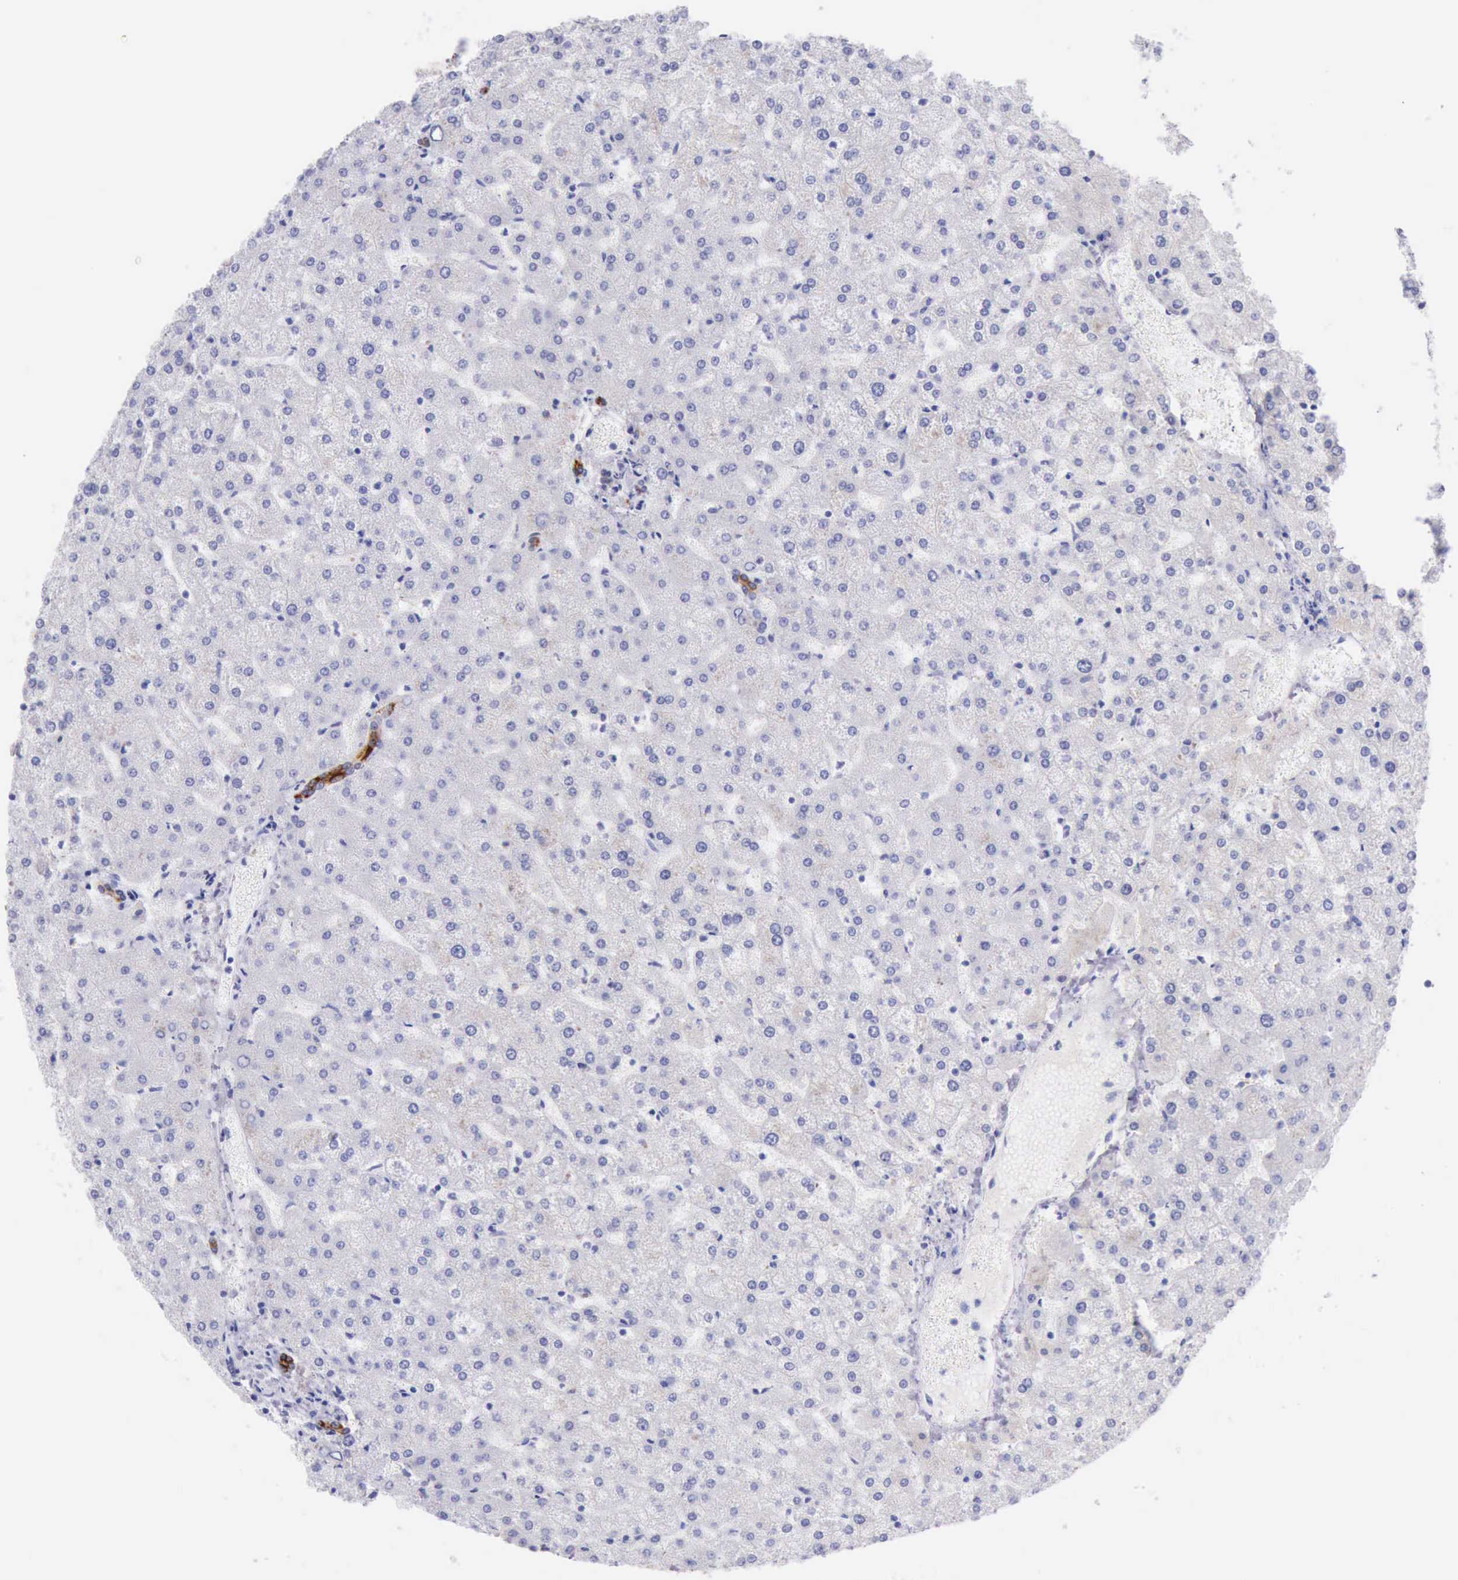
{"staining": {"intensity": "strong", "quantity": ">75%", "location": "cytoplasmic/membranous"}, "tissue": "liver", "cell_type": "Cholangiocytes", "image_type": "normal", "snomed": [{"axis": "morphology", "description": "Normal tissue, NOS"}, {"axis": "topography", "description": "Liver"}], "caption": "The photomicrograph reveals staining of benign liver, revealing strong cytoplasmic/membranous protein staining (brown color) within cholangiocytes.", "gene": "KRT8", "patient": {"sex": "female", "age": 32}}